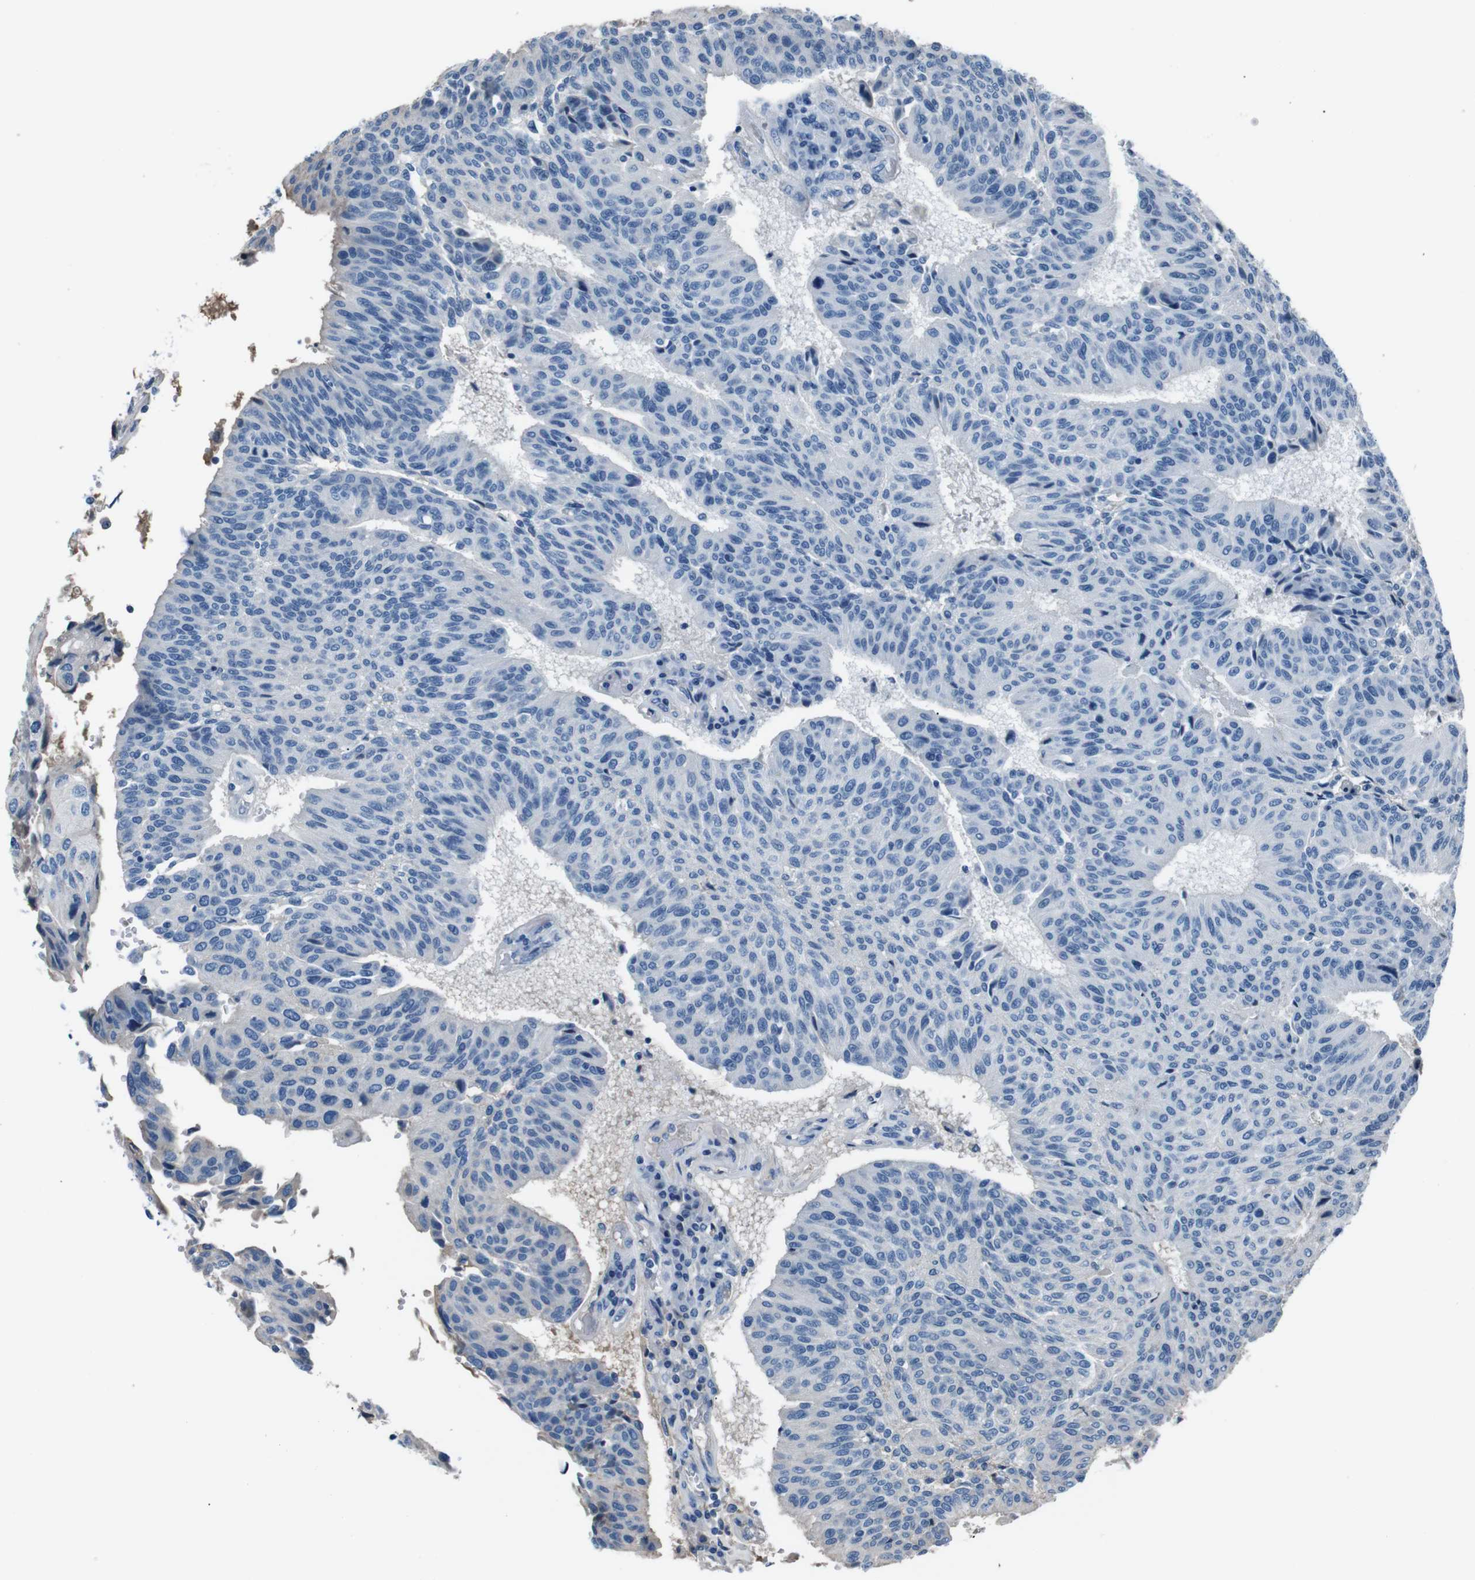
{"staining": {"intensity": "negative", "quantity": "none", "location": "none"}, "tissue": "urothelial cancer", "cell_type": "Tumor cells", "image_type": "cancer", "snomed": [{"axis": "morphology", "description": "Urothelial carcinoma, High grade"}, {"axis": "topography", "description": "Urinary bladder"}], "caption": "Immunohistochemistry (IHC) micrograph of urothelial cancer stained for a protein (brown), which exhibits no expression in tumor cells.", "gene": "LEP", "patient": {"sex": "male", "age": 66}}